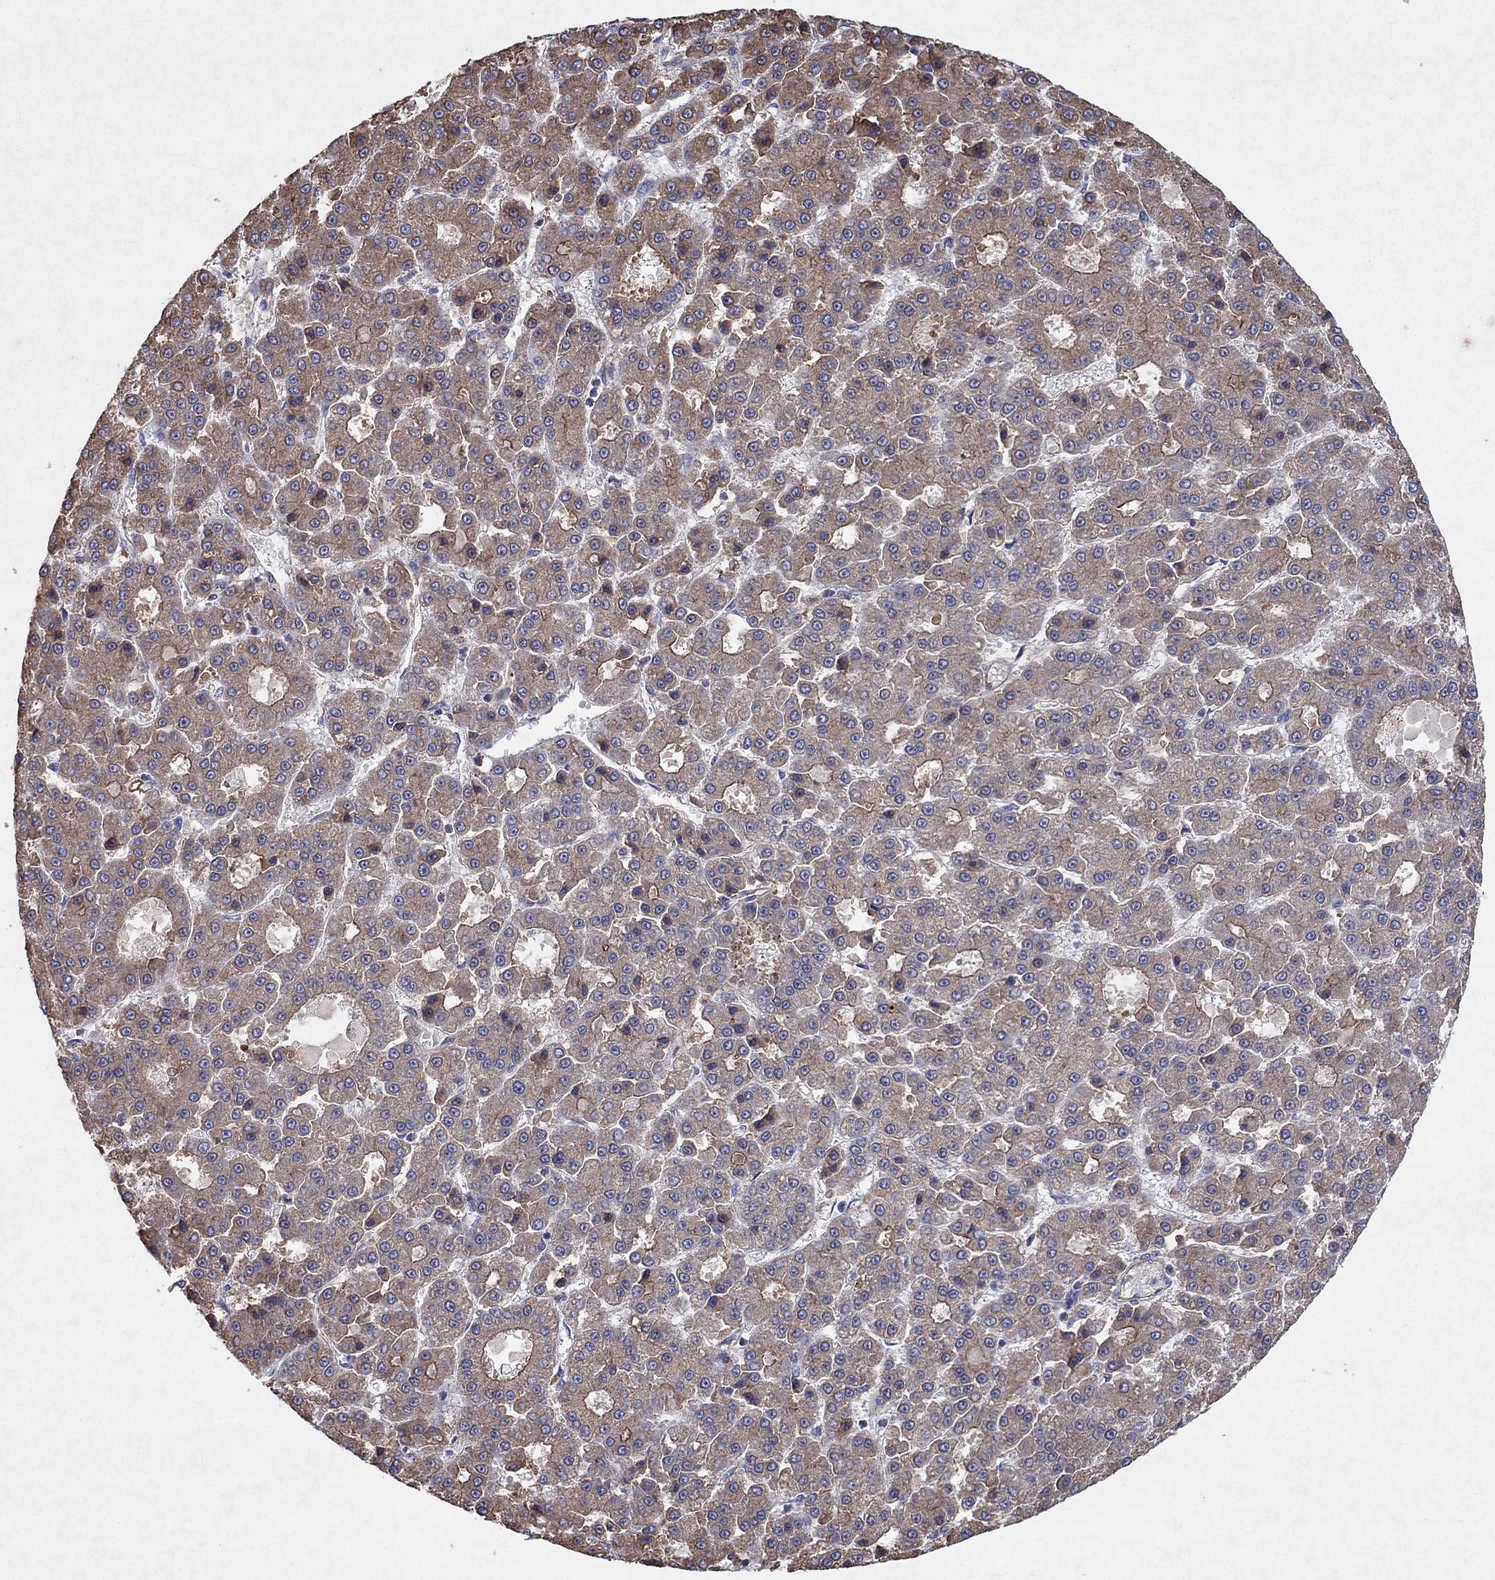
{"staining": {"intensity": "moderate", "quantity": "<25%", "location": "cytoplasmic/membranous"}, "tissue": "liver cancer", "cell_type": "Tumor cells", "image_type": "cancer", "snomed": [{"axis": "morphology", "description": "Carcinoma, Hepatocellular, NOS"}, {"axis": "topography", "description": "Liver"}], "caption": "Liver hepatocellular carcinoma stained with a brown dye shows moderate cytoplasmic/membranous positive expression in about <25% of tumor cells.", "gene": "FRG1", "patient": {"sex": "male", "age": 70}}